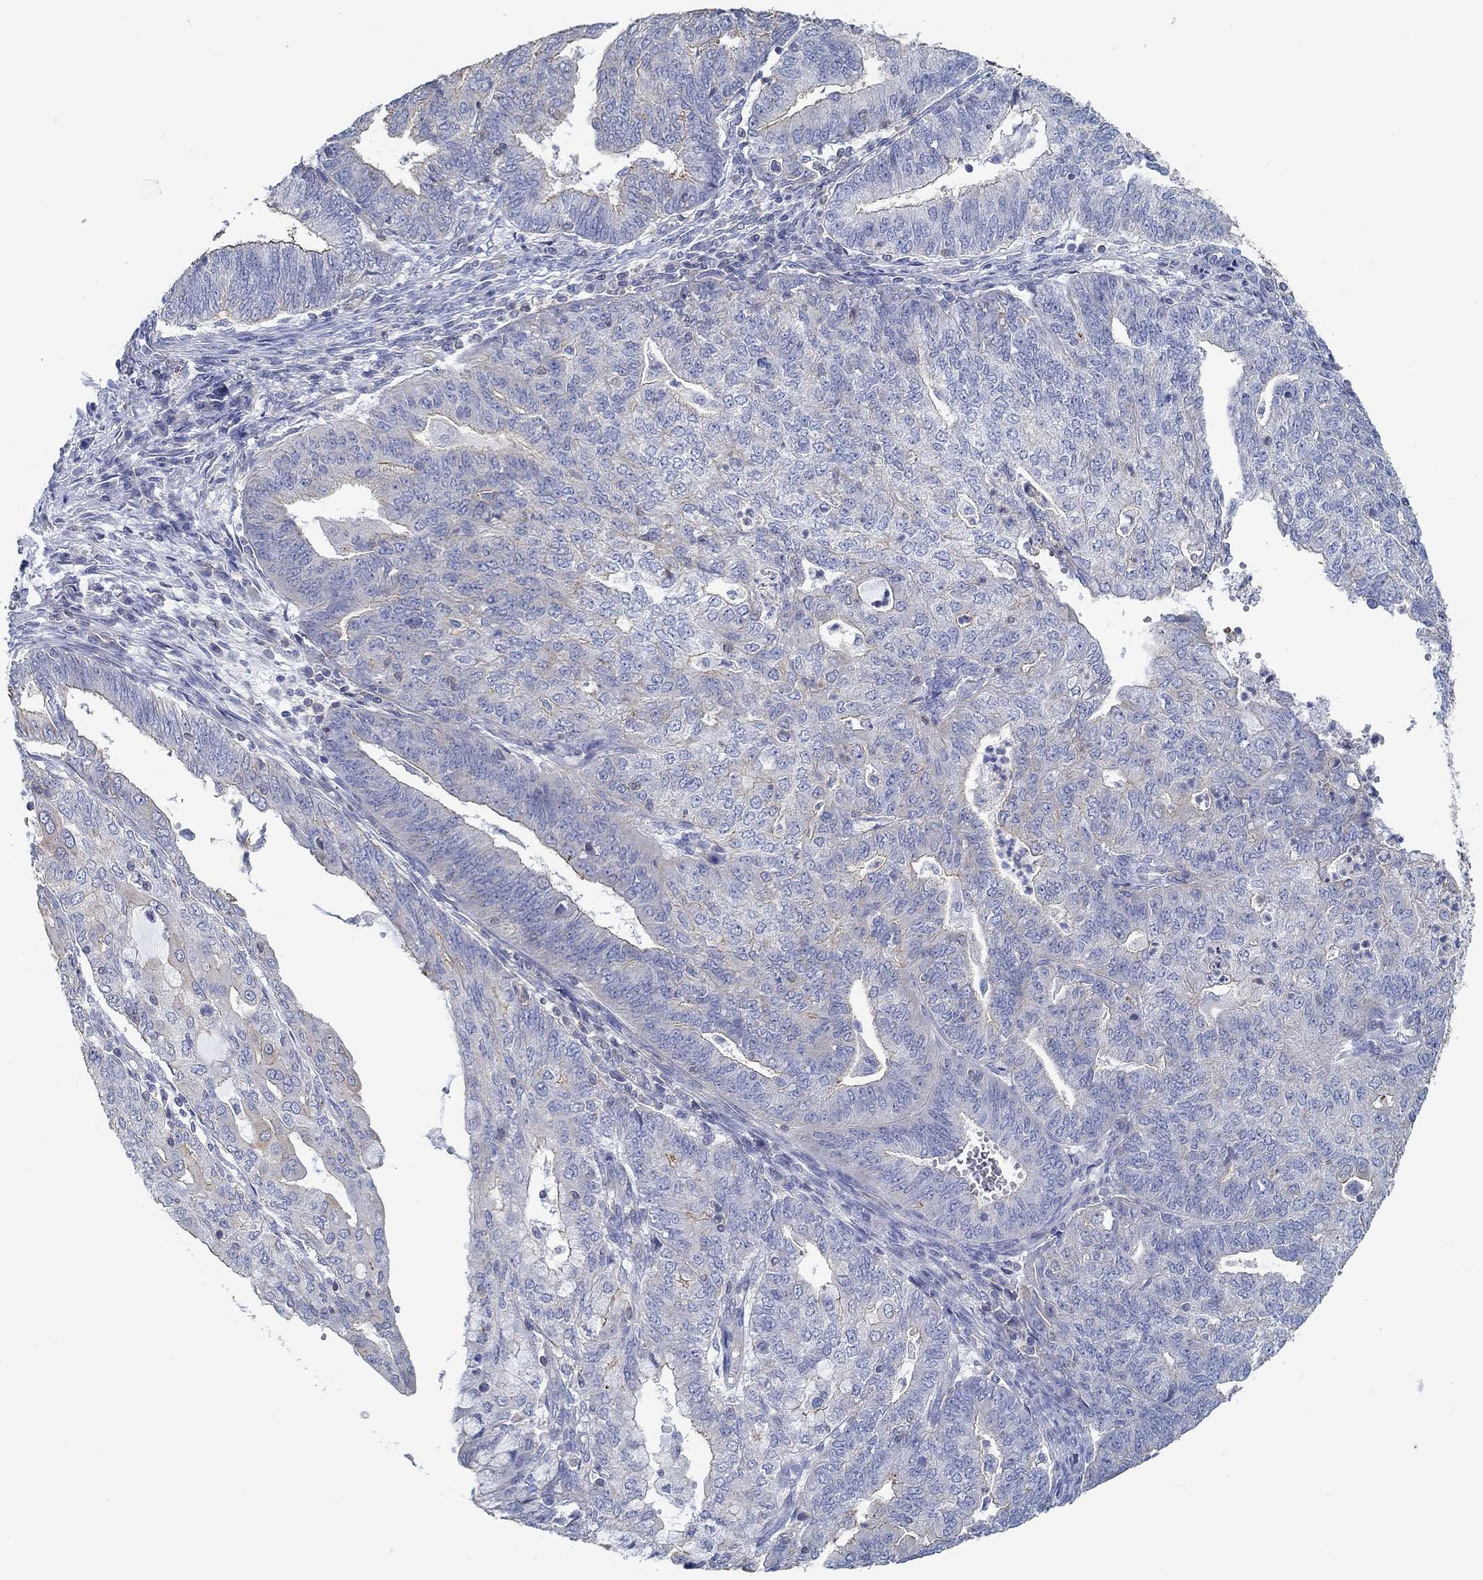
{"staining": {"intensity": "weak", "quantity": "<25%", "location": "cytoplasmic/membranous"}, "tissue": "endometrial cancer", "cell_type": "Tumor cells", "image_type": "cancer", "snomed": [{"axis": "morphology", "description": "Adenocarcinoma, NOS"}, {"axis": "topography", "description": "Endometrium"}], "caption": "Adenocarcinoma (endometrial) stained for a protein using immunohistochemistry (IHC) exhibits no staining tumor cells.", "gene": "BBOF1", "patient": {"sex": "female", "age": 82}}